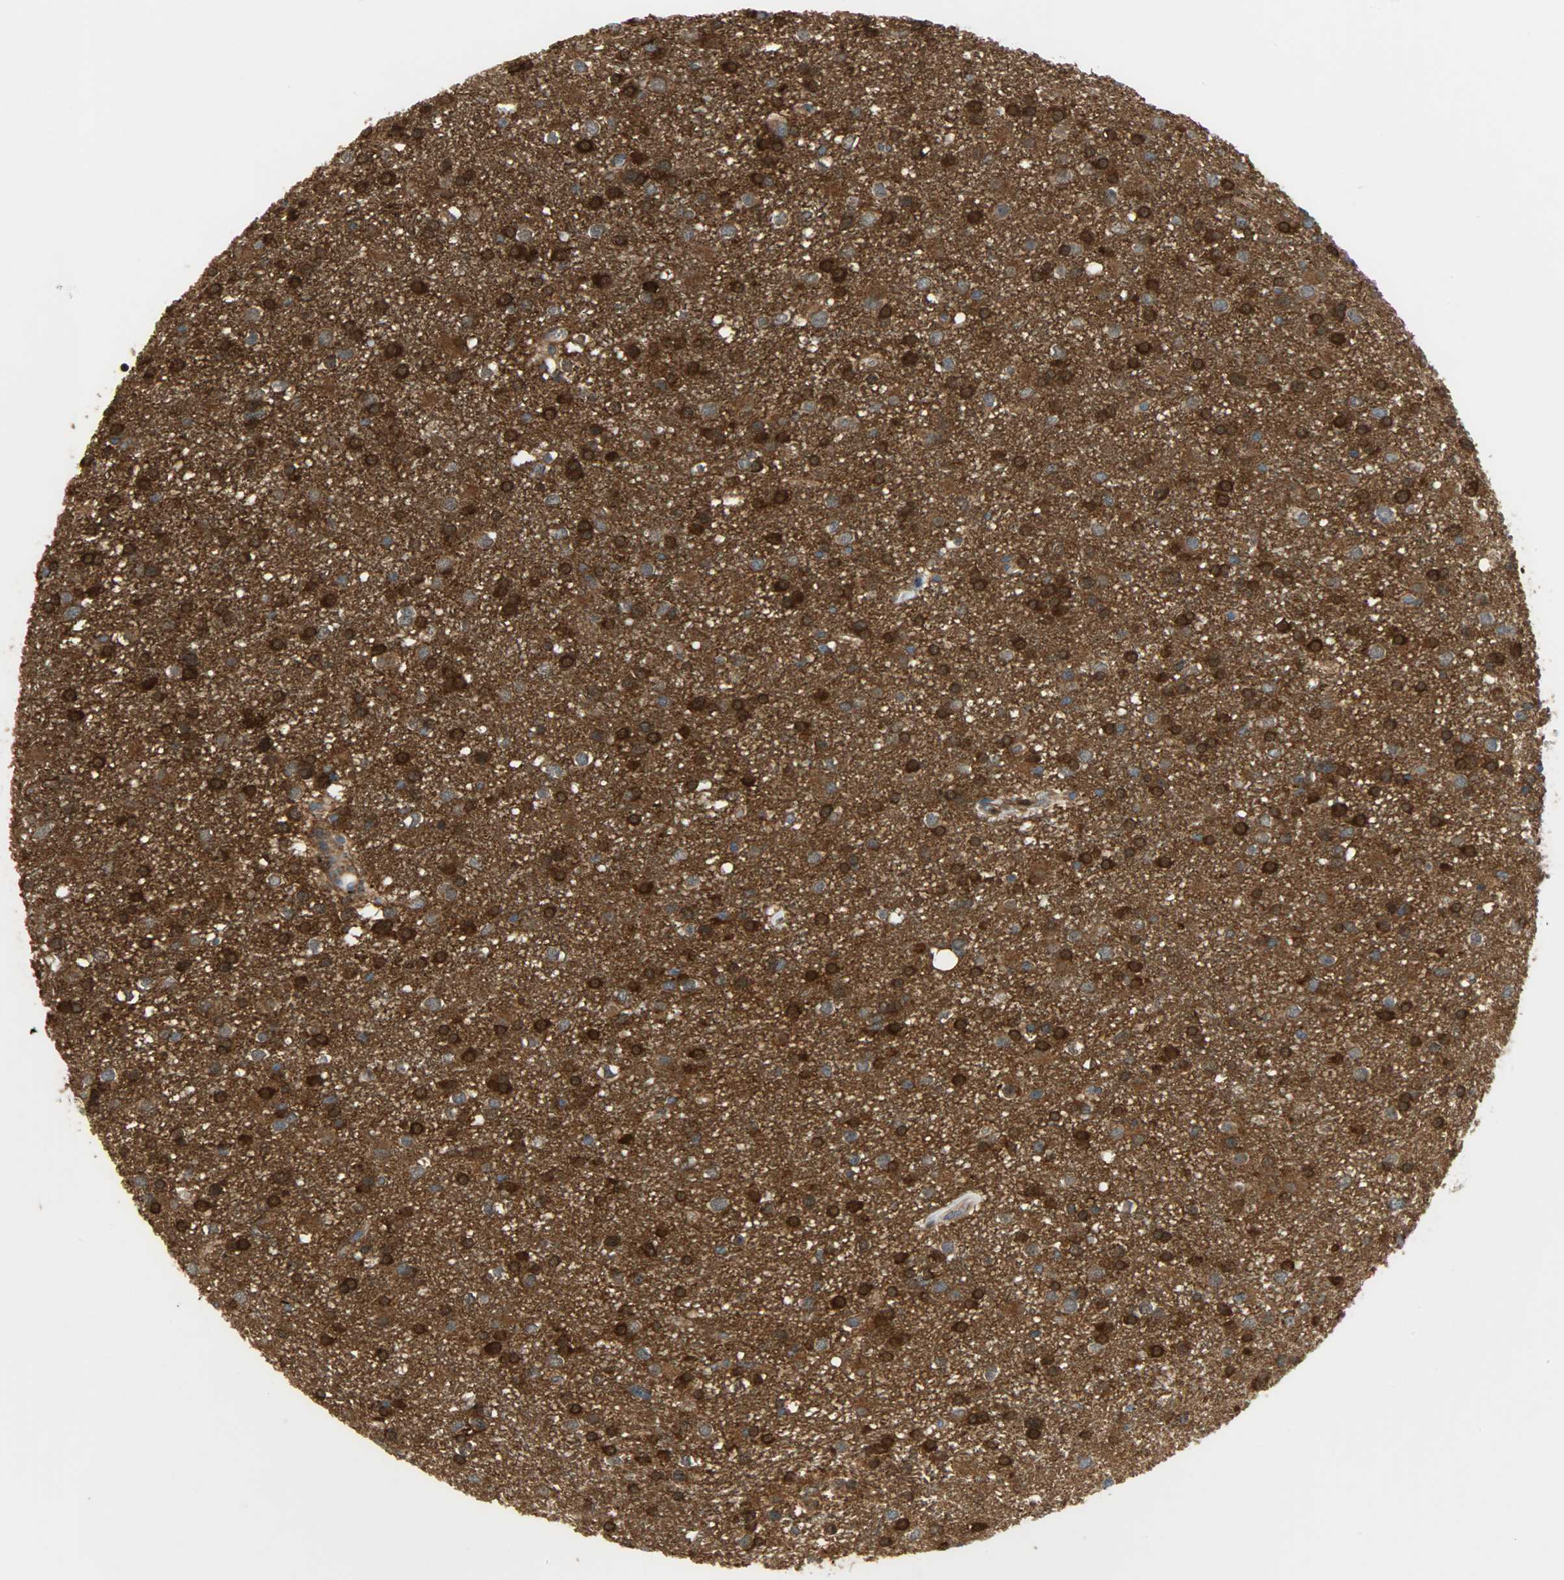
{"staining": {"intensity": "strong", "quantity": ">75%", "location": "cytoplasmic/membranous,nuclear"}, "tissue": "glioma", "cell_type": "Tumor cells", "image_type": "cancer", "snomed": [{"axis": "morphology", "description": "Glioma, malignant, Low grade"}, {"axis": "topography", "description": "Brain"}], "caption": "This is an image of immunohistochemistry (IHC) staining of malignant low-grade glioma, which shows strong positivity in the cytoplasmic/membranous and nuclear of tumor cells.", "gene": "C1orf198", "patient": {"sex": "male", "age": 42}}